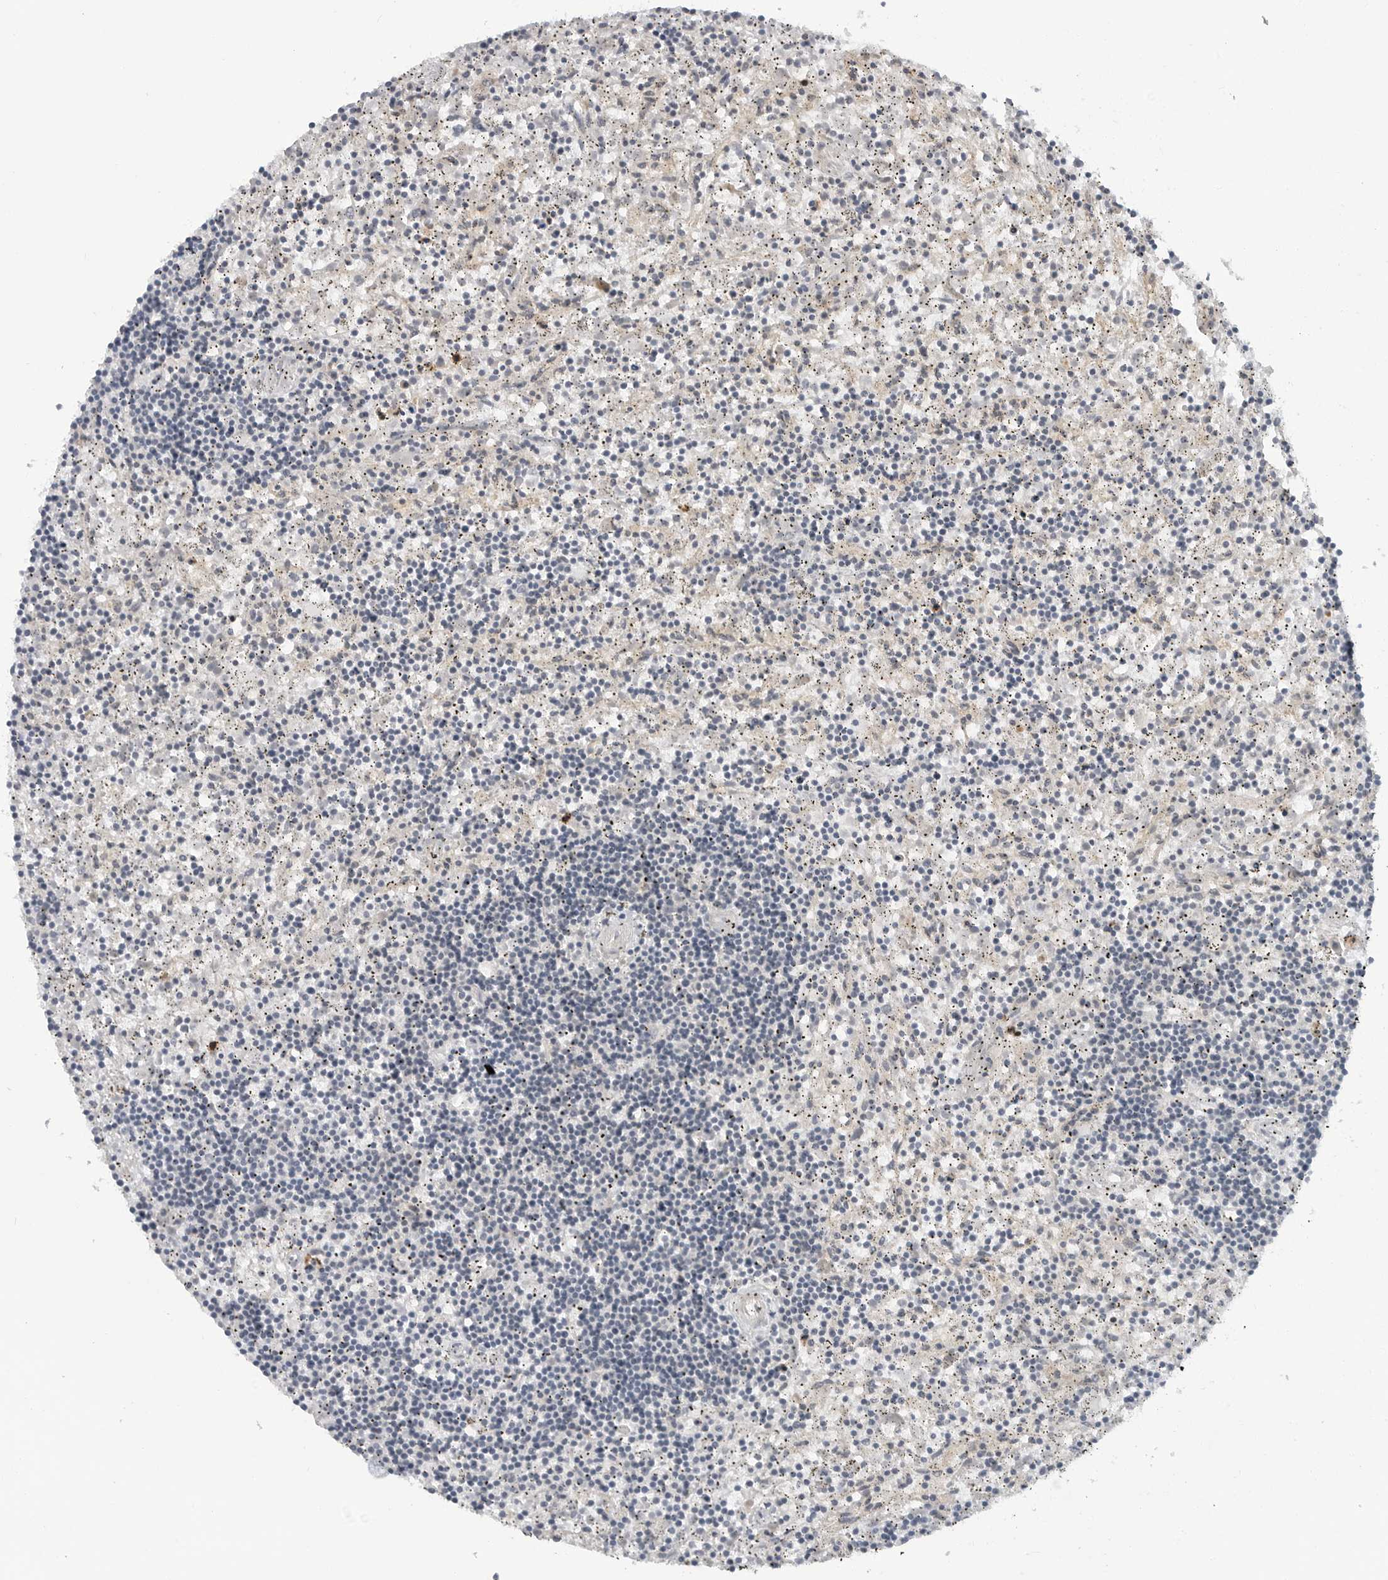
{"staining": {"intensity": "negative", "quantity": "none", "location": "none"}, "tissue": "lymphoma", "cell_type": "Tumor cells", "image_type": "cancer", "snomed": [{"axis": "morphology", "description": "Malignant lymphoma, non-Hodgkin's type, Low grade"}, {"axis": "topography", "description": "Spleen"}], "caption": "An immunohistochemistry (IHC) histopathology image of lymphoma is shown. There is no staining in tumor cells of lymphoma.", "gene": "STXBP3", "patient": {"sex": "male", "age": 76}}